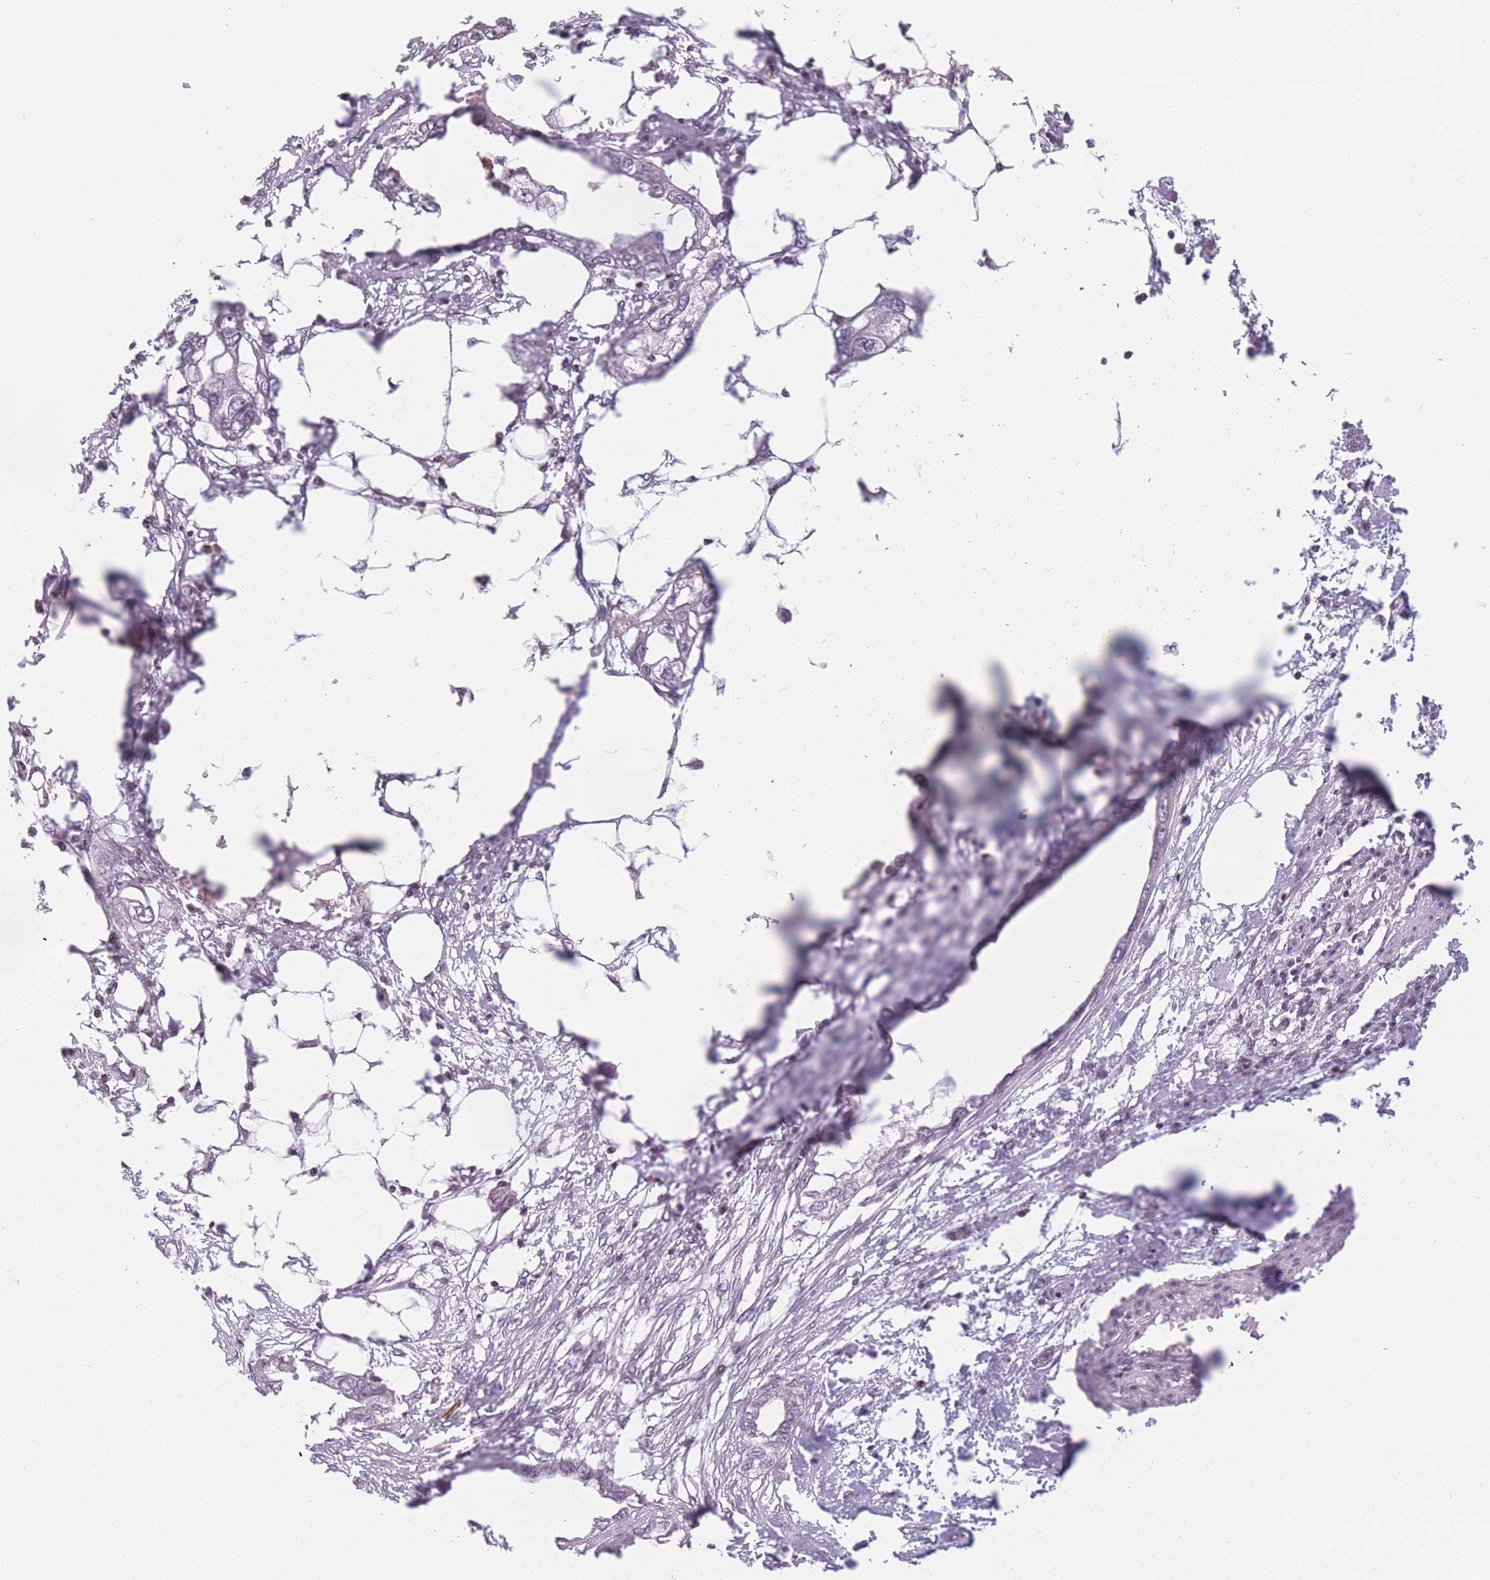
{"staining": {"intensity": "negative", "quantity": "none", "location": "none"}, "tissue": "endometrial cancer", "cell_type": "Tumor cells", "image_type": "cancer", "snomed": [{"axis": "morphology", "description": "Adenocarcinoma, NOS"}, {"axis": "morphology", "description": "Adenocarcinoma, metastatic, NOS"}, {"axis": "topography", "description": "Adipose tissue"}, {"axis": "topography", "description": "Endometrium"}], "caption": "High magnification brightfield microscopy of metastatic adenocarcinoma (endometrial) stained with DAB (brown) and counterstained with hematoxylin (blue): tumor cells show no significant positivity.", "gene": "WASHC2A", "patient": {"sex": "female", "age": 67}}